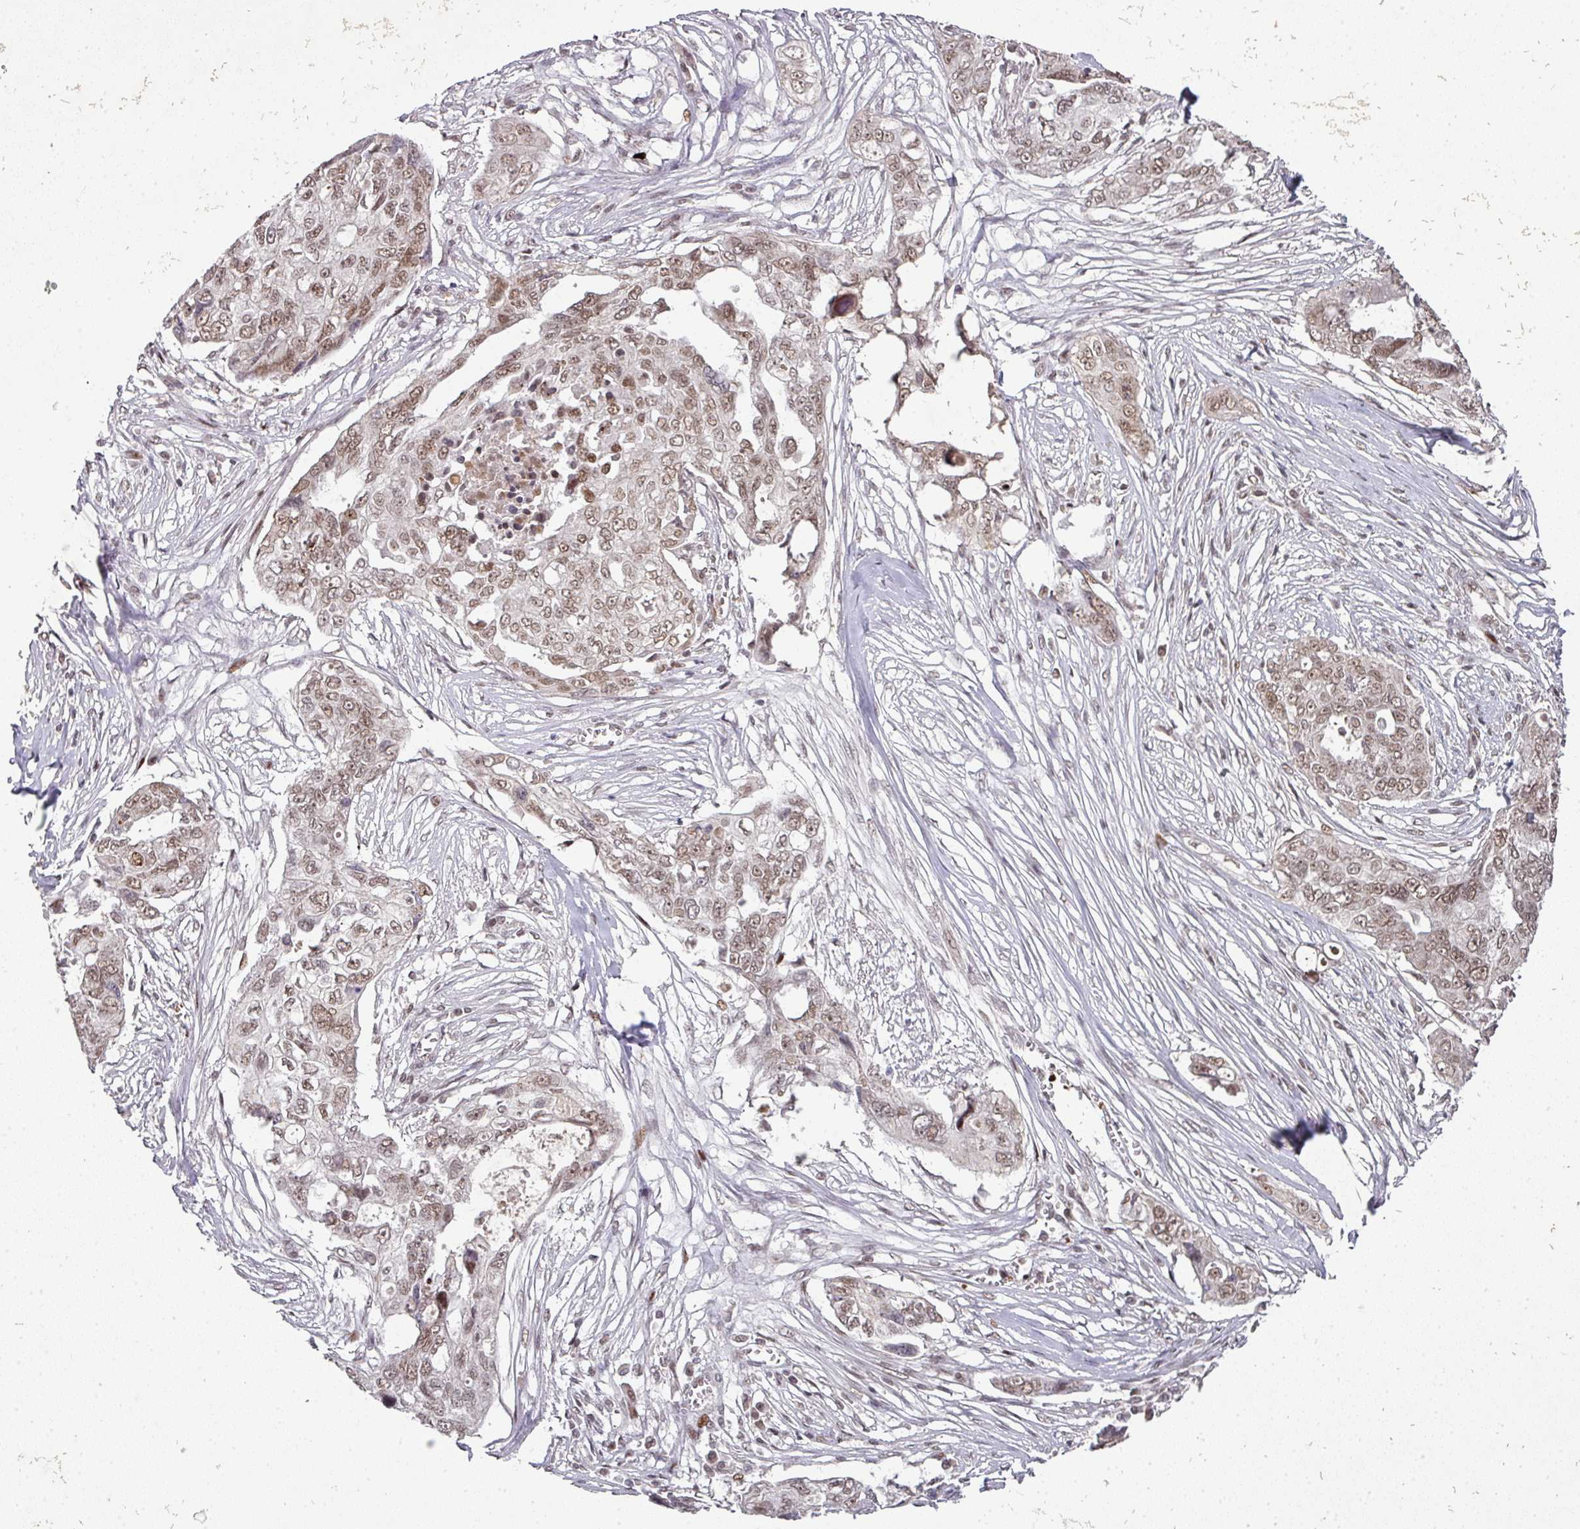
{"staining": {"intensity": "weak", "quantity": ">75%", "location": "nuclear"}, "tissue": "ovarian cancer", "cell_type": "Tumor cells", "image_type": "cancer", "snomed": [{"axis": "morphology", "description": "Carcinoma, endometroid"}, {"axis": "topography", "description": "Ovary"}], "caption": "Endometroid carcinoma (ovarian) tissue reveals weak nuclear positivity in about >75% of tumor cells The staining was performed using DAB (3,3'-diaminobenzidine) to visualize the protein expression in brown, while the nuclei were stained in blue with hematoxylin (Magnification: 20x).", "gene": "NEIL1", "patient": {"sex": "female", "age": 70}}